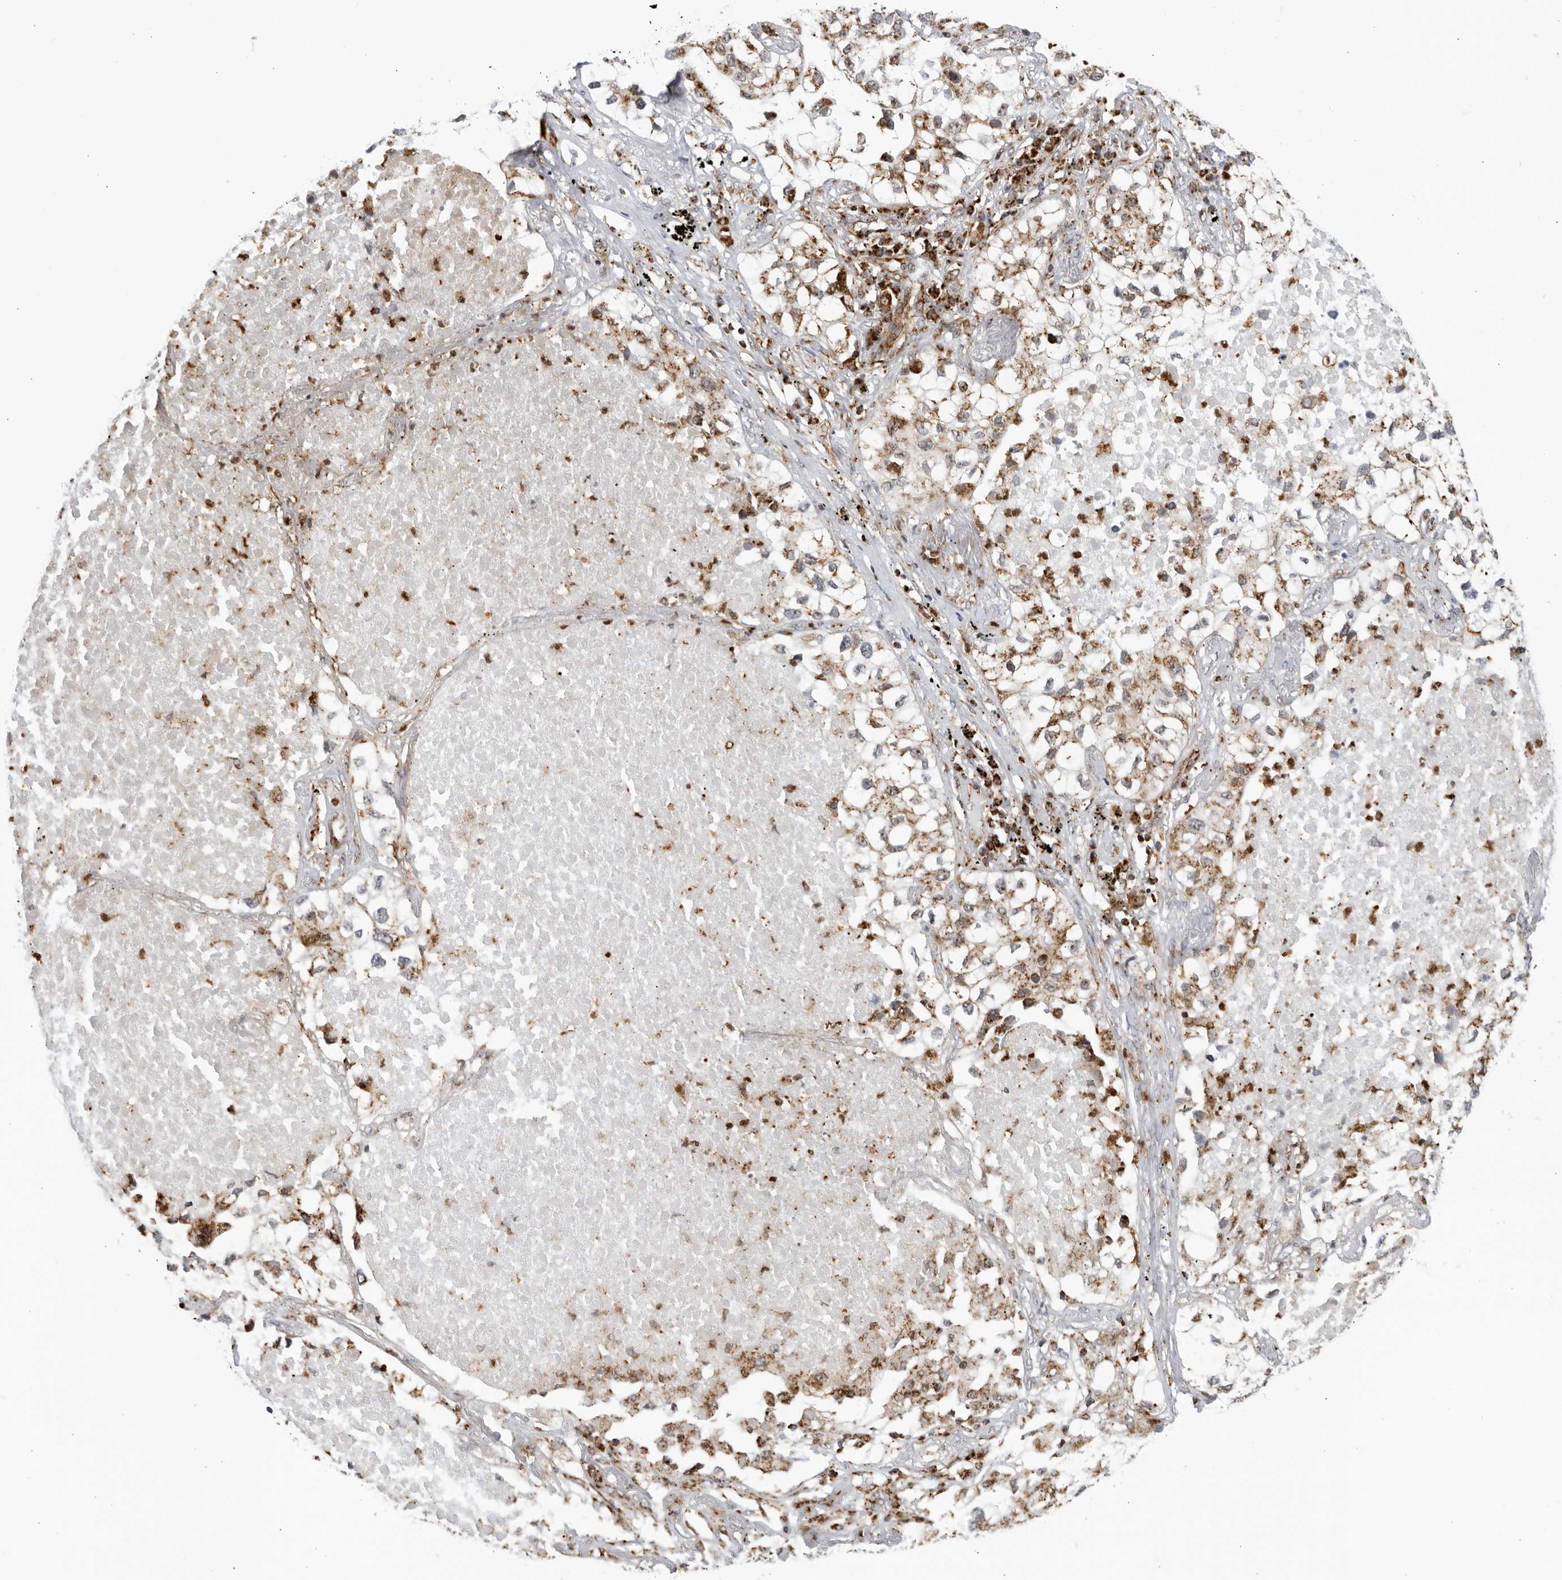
{"staining": {"intensity": "moderate", "quantity": ">75%", "location": "cytoplasmic/membranous"}, "tissue": "lung cancer", "cell_type": "Tumor cells", "image_type": "cancer", "snomed": [{"axis": "morphology", "description": "Adenocarcinoma, NOS"}, {"axis": "topography", "description": "Lung"}], "caption": "A brown stain highlights moderate cytoplasmic/membranous staining of a protein in human adenocarcinoma (lung) tumor cells.", "gene": "RBM34", "patient": {"sex": "male", "age": 63}}